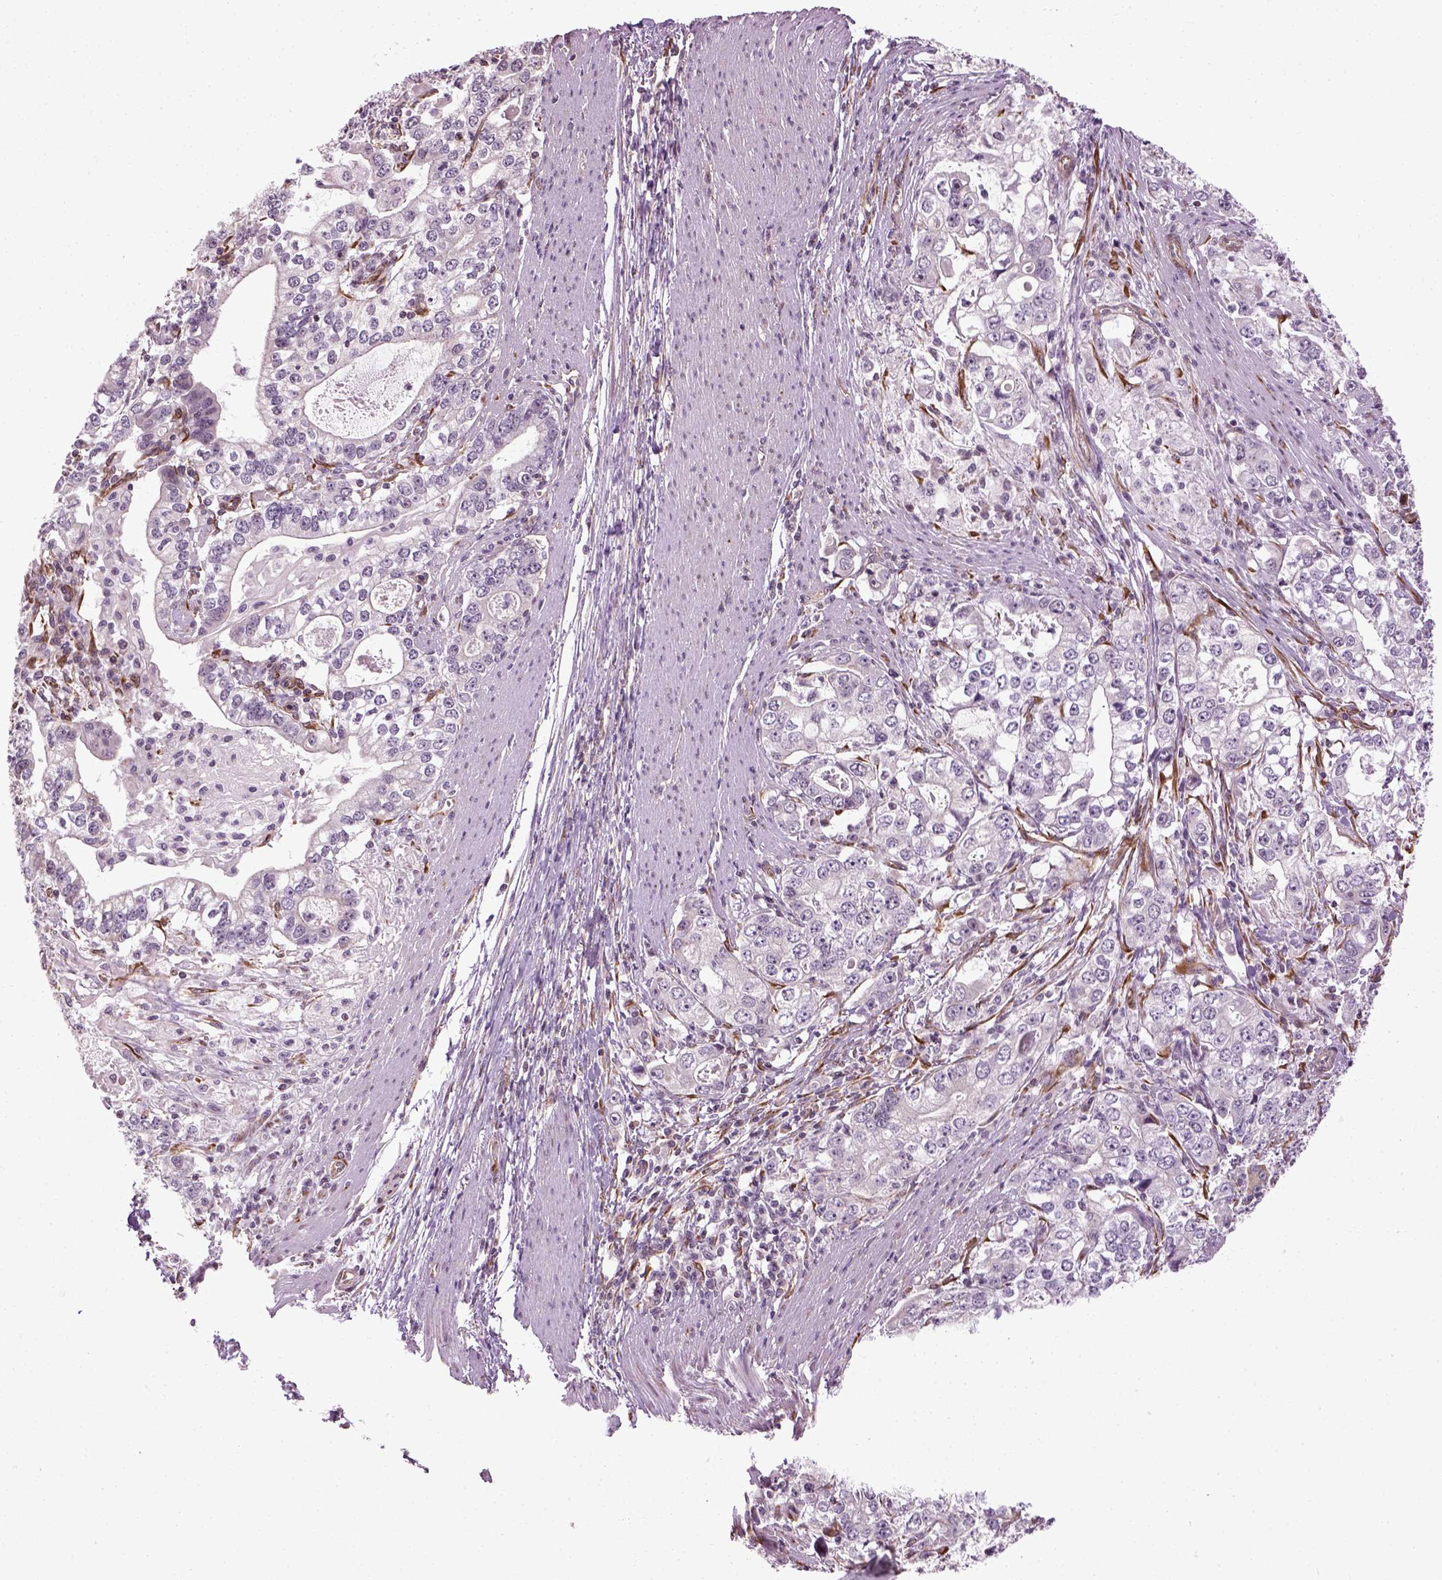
{"staining": {"intensity": "negative", "quantity": "none", "location": "none"}, "tissue": "stomach cancer", "cell_type": "Tumor cells", "image_type": "cancer", "snomed": [{"axis": "morphology", "description": "Adenocarcinoma, NOS"}, {"axis": "topography", "description": "Stomach, lower"}], "caption": "The histopathology image reveals no significant staining in tumor cells of stomach cancer.", "gene": "XK", "patient": {"sex": "female", "age": 72}}